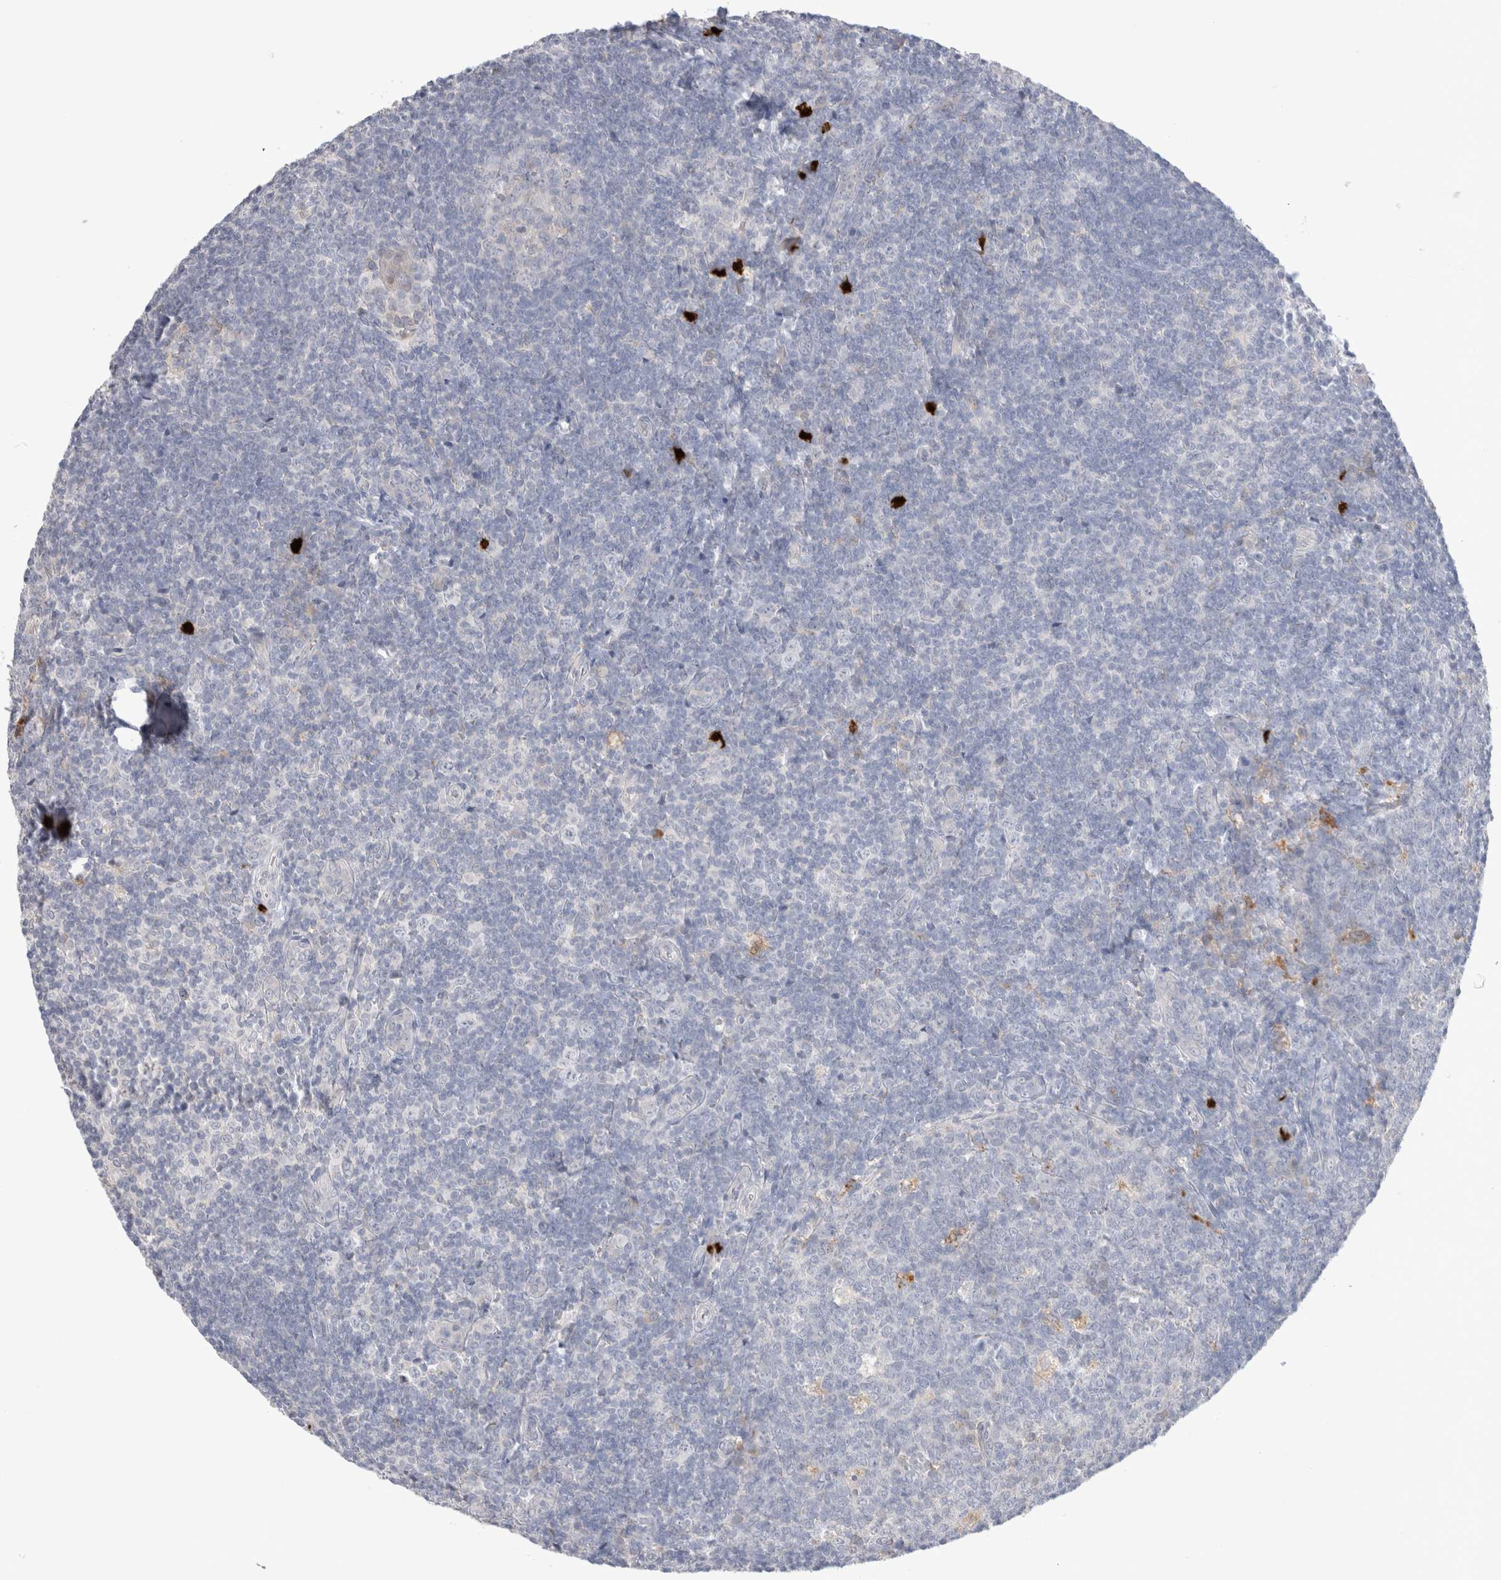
{"staining": {"intensity": "negative", "quantity": "none", "location": "none"}, "tissue": "tonsil", "cell_type": "Germinal center cells", "image_type": "normal", "snomed": [{"axis": "morphology", "description": "Normal tissue, NOS"}, {"axis": "topography", "description": "Tonsil"}], "caption": "The micrograph shows no staining of germinal center cells in normal tonsil. (Immunohistochemistry, brightfield microscopy, high magnification).", "gene": "HPGDS", "patient": {"sex": "male", "age": 37}}